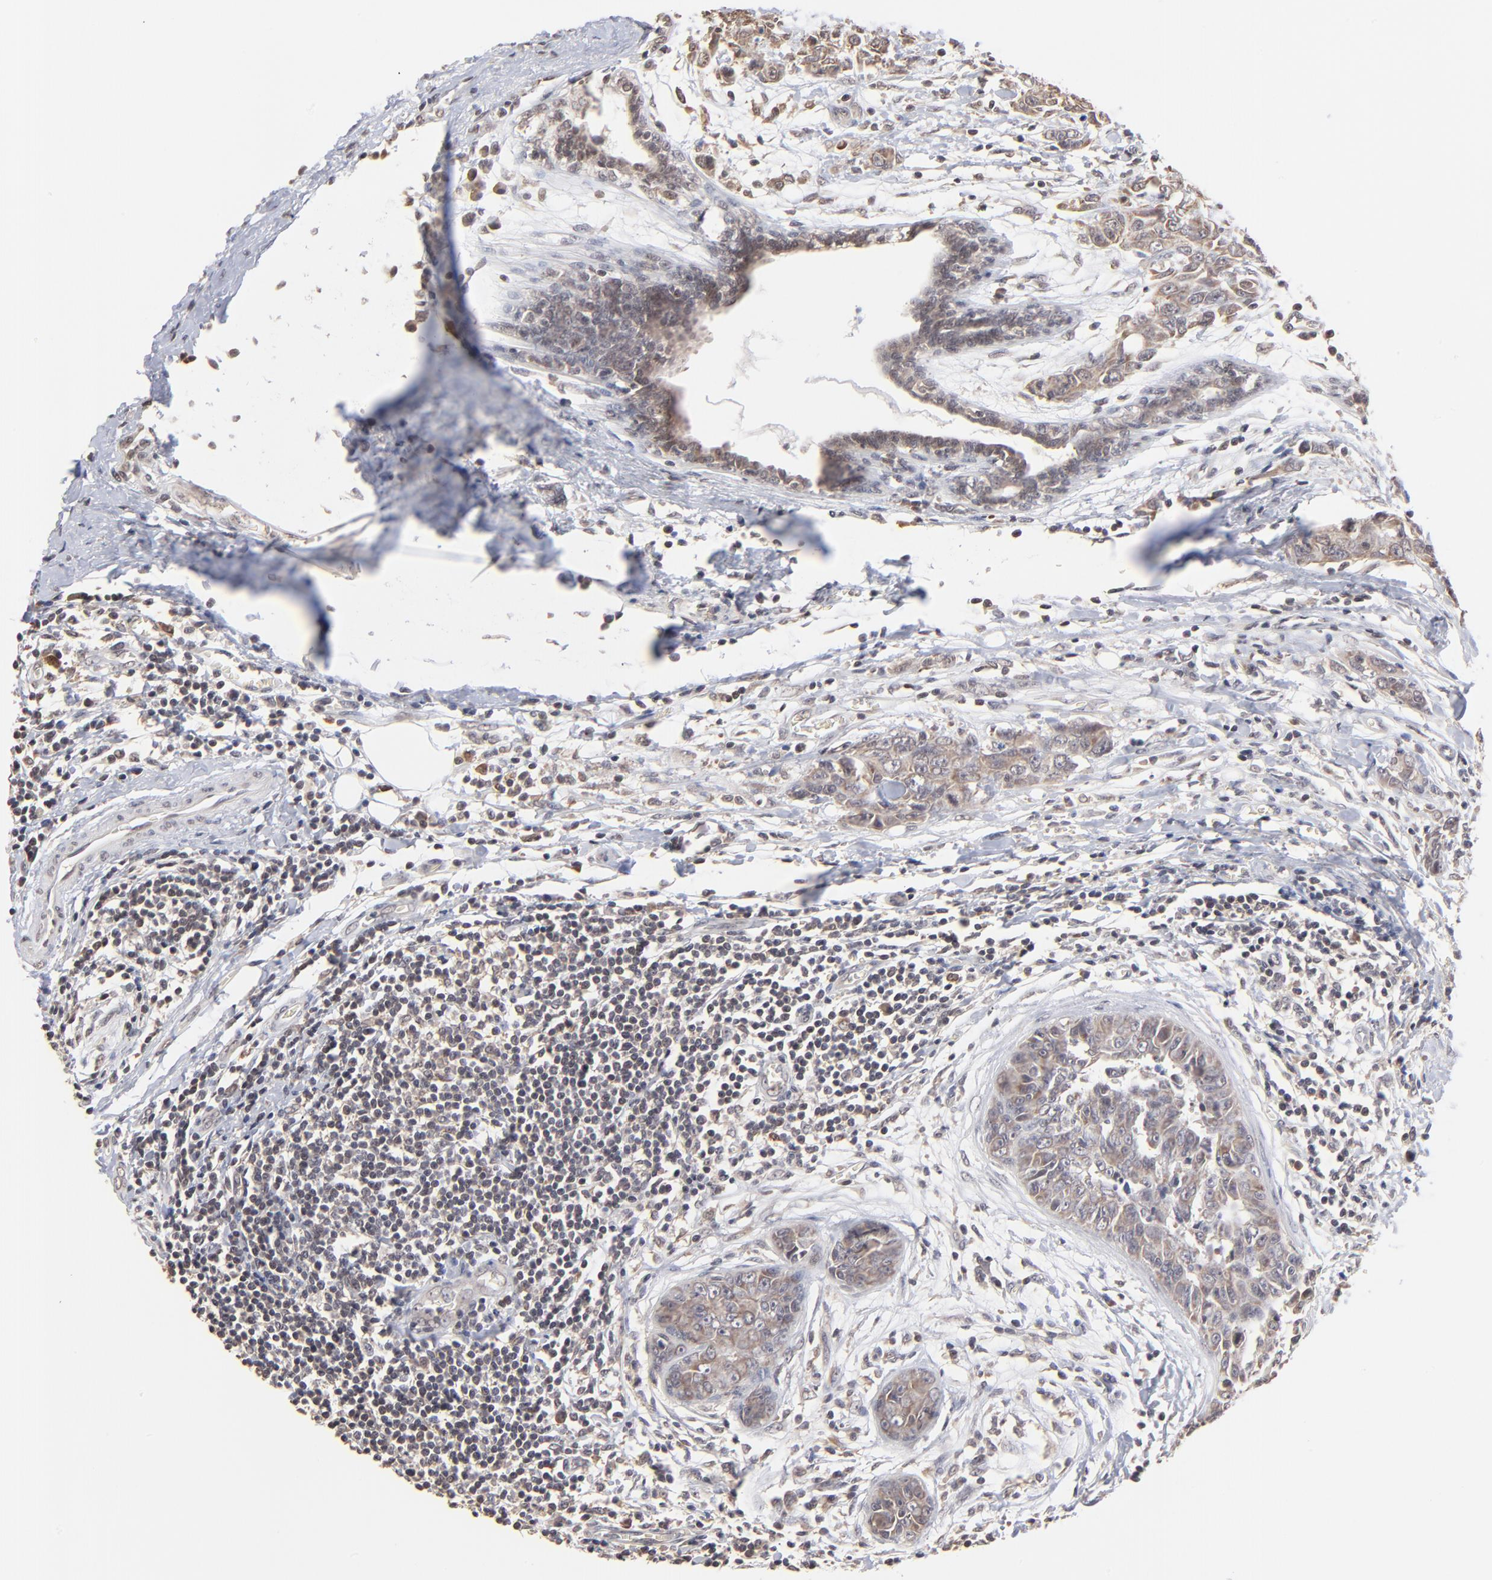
{"staining": {"intensity": "weak", "quantity": ">75%", "location": "cytoplasmic/membranous"}, "tissue": "breast cancer", "cell_type": "Tumor cells", "image_type": "cancer", "snomed": [{"axis": "morphology", "description": "Duct carcinoma"}, {"axis": "topography", "description": "Breast"}], "caption": "Breast cancer stained with DAB immunohistochemistry reveals low levels of weak cytoplasmic/membranous expression in about >75% of tumor cells. Immunohistochemistry stains the protein of interest in brown and the nuclei are stained blue.", "gene": "BRPF1", "patient": {"sex": "female", "age": 50}}